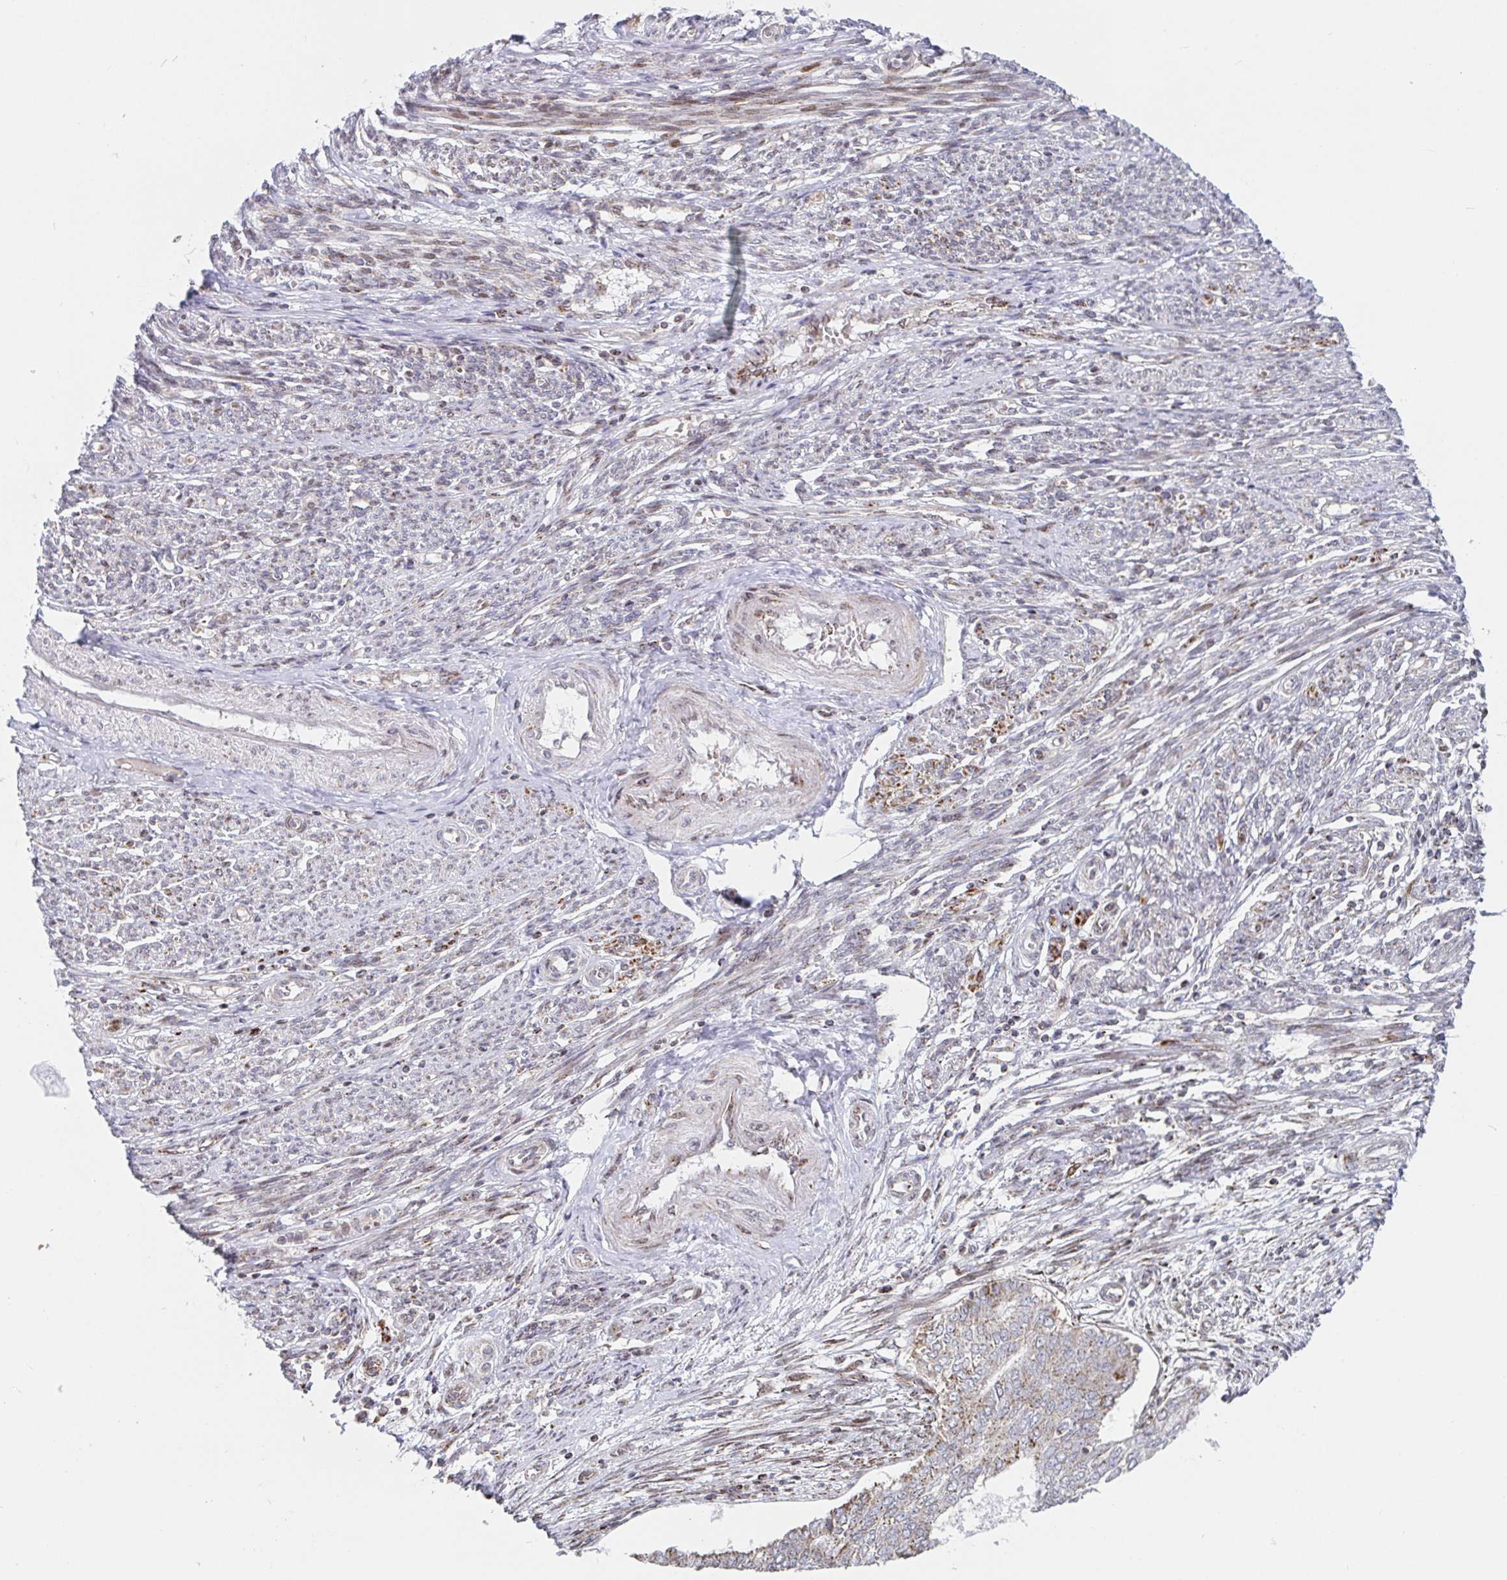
{"staining": {"intensity": "moderate", "quantity": "<25%", "location": "cytoplasmic/membranous"}, "tissue": "endometrial cancer", "cell_type": "Tumor cells", "image_type": "cancer", "snomed": [{"axis": "morphology", "description": "Adenocarcinoma, NOS"}, {"axis": "topography", "description": "Endometrium"}], "caption": "IHC micrograph of neoplastic tissue: human endometrial cancer (adenocarcinoma) stained using immunohistochemistry shows low levels of moderate protein expression localized specifically in the cytoplasmic/membranous of tumor cells, appearing as a cytoplasmic/membranous brown color.", "gene": "STARD8", "patient": {"sex": "female", "age": 62}}